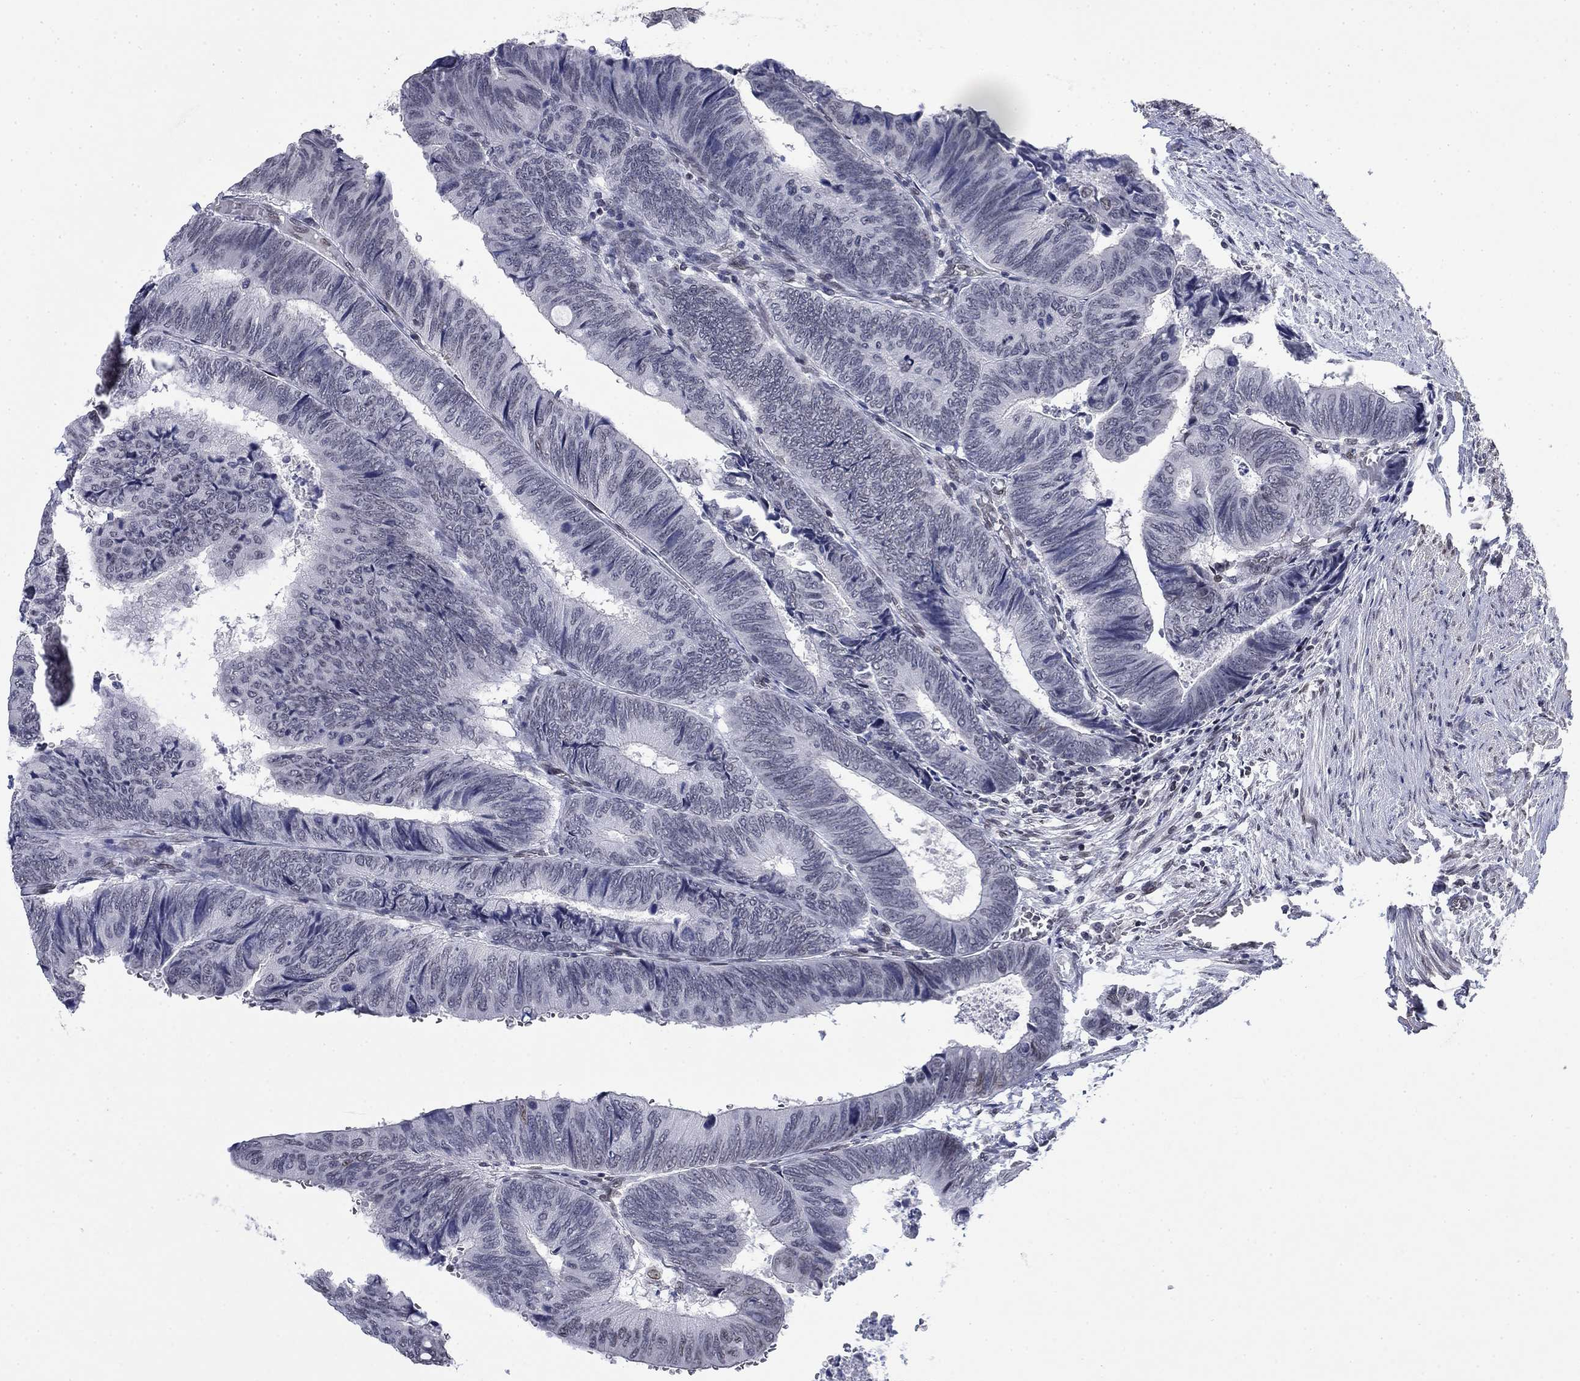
{"staining": {"intensity": "negative", "quantity": "none", "location": "none"}, "tissue": "colorectal cancer", "cell_type": "Tumor cells", "image_type": "cancer", "snomed": [{"axis": "morphology", "description": "Normal tissue, NOS"}, {"axis": "morphology", "description": "Adenocarcinoma, NOS"}, {"axis": "topography", "description": "Rectum"}, {"axis": "topography", "description": "Peripheral nerve tissue"}], "caption": "High magnification brightfield microscopy of colorectal adenocarcinoma stained with DAB (brown) and counterstained with hematoxylin (blue): tumor cells show no significant staining. (DAB immunohistochemistry (IHC) with hematoxylin counter stain).", "gene": "TOR1AIP1", "patient": {"sex": "male", "age": 92}}